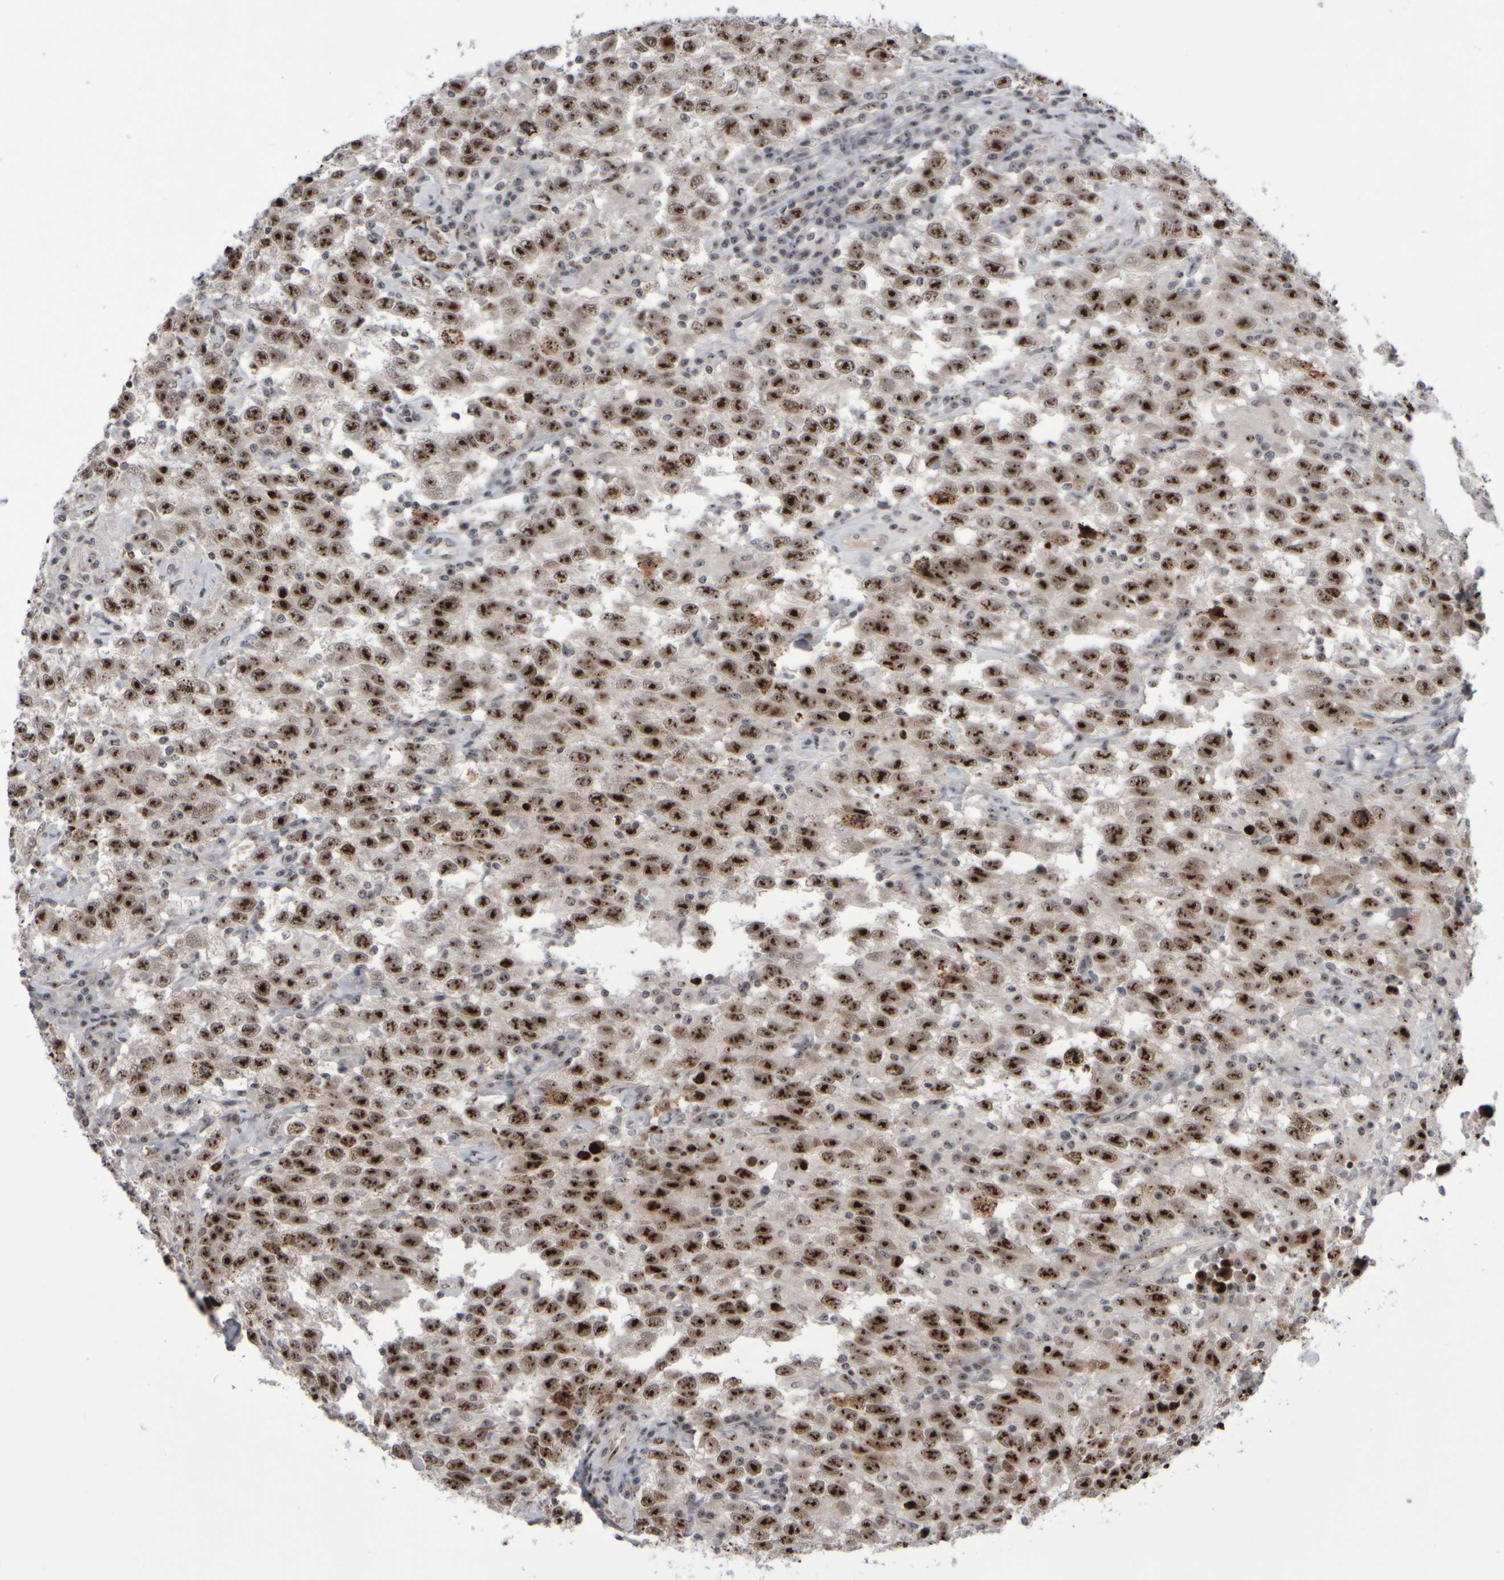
{"staining": {"intensity": "strong", "quantity": ">75%", "location": "nuclear"}, "tissue": "testis cancer", "cell_type": "Tumor cells", "image_type": "cancer", "snomed": [{"axis": "morphology", "description": "Seminoma, NOS"}, {"axis": "topography", "description": "Testis"}], "caption": "Testis cancer stained for a protein demonstrates strong nuclear positivity in tumor cells.", "gene": "SURF6", "patient": {"sex": "male", "age": 41}}